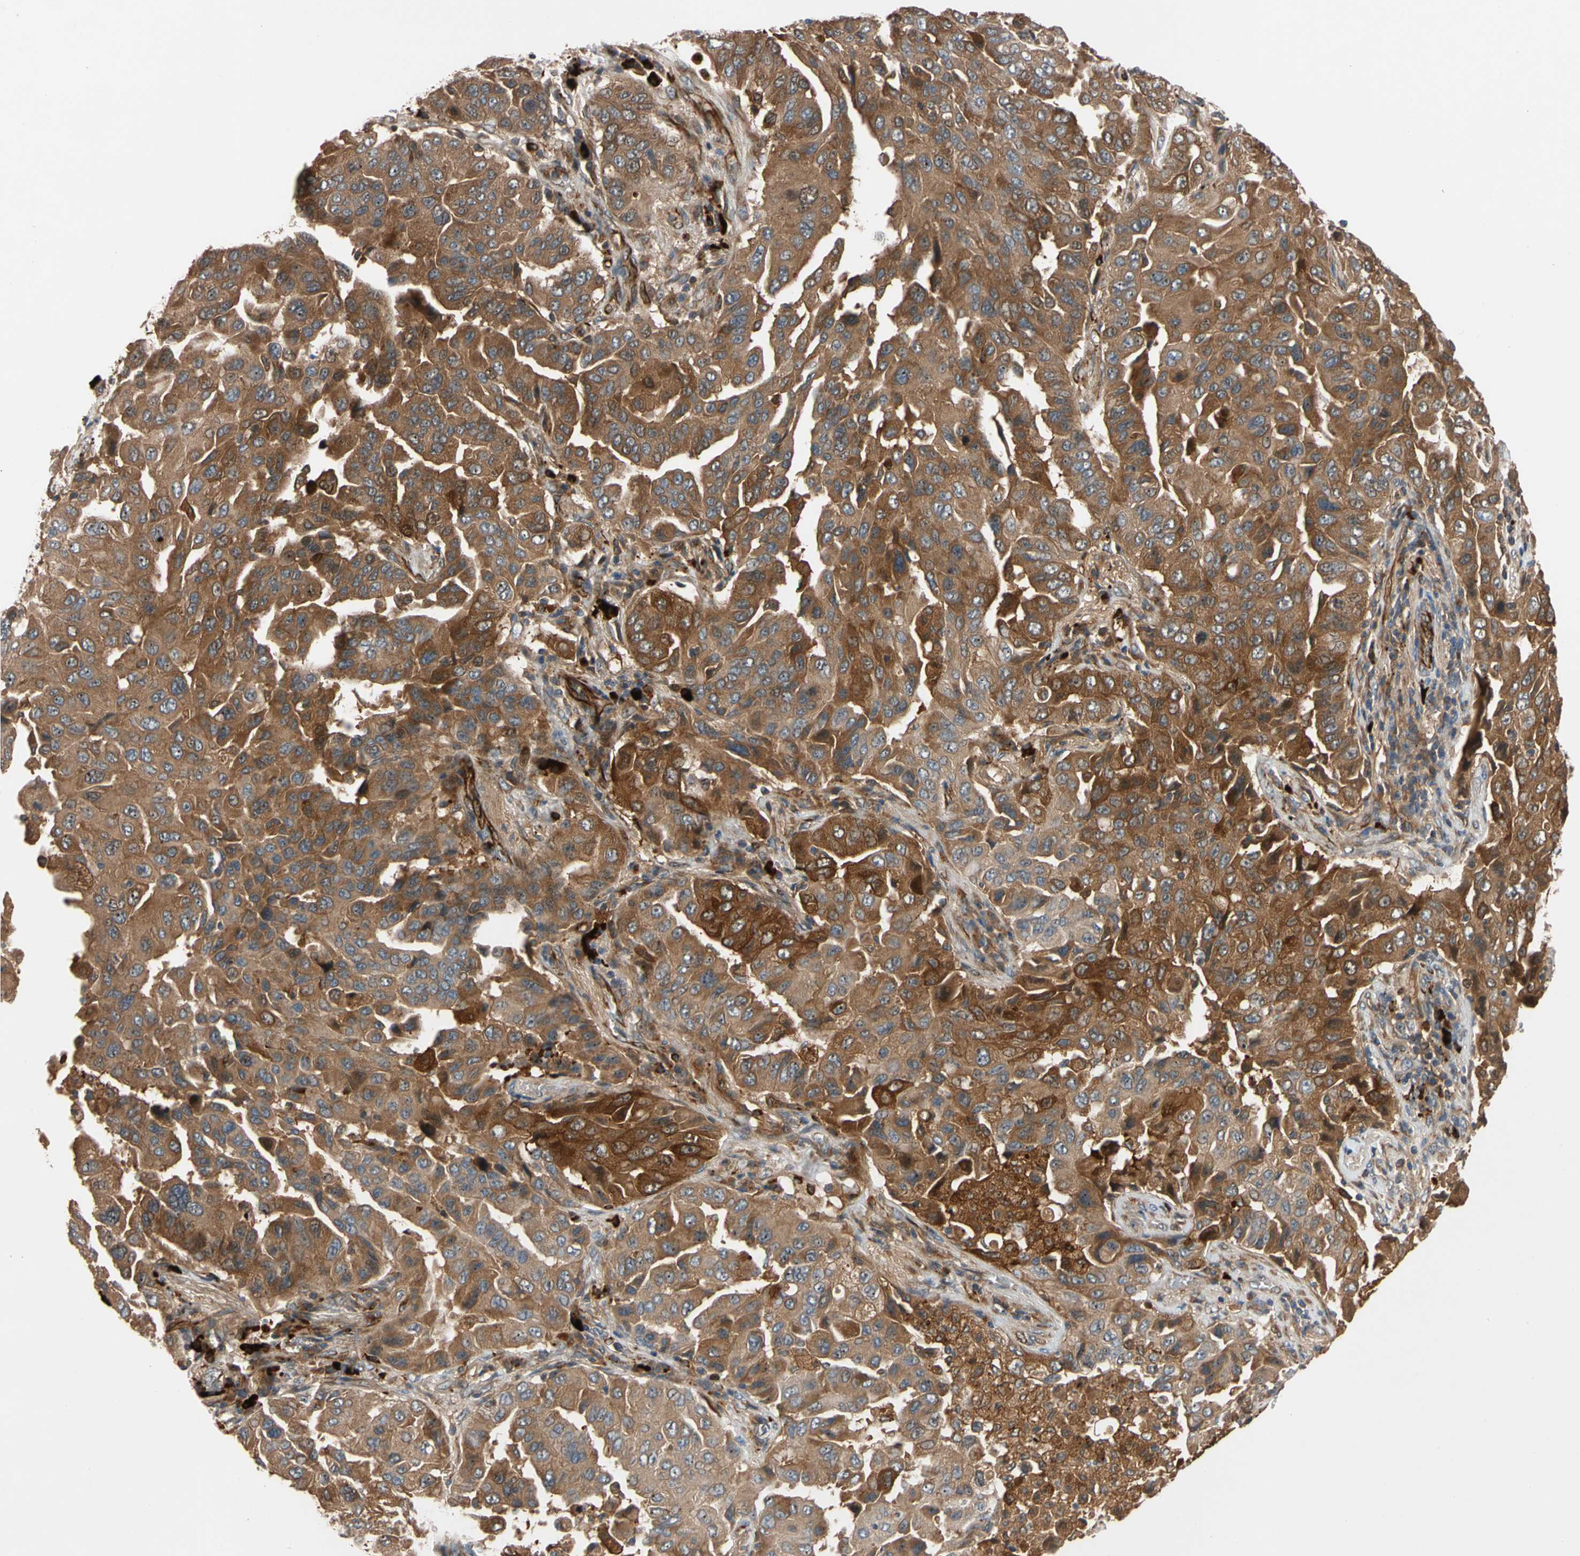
{"staining": {"intensity": "strong", "quantity": ">75%", "location": "cytoplasmic/membranous"}, "tissue": "lung cancer", "cell_type": "Tumor cells", "image_type": "cancer", "snomed": [{"axis": "morphology", "description": "Adenocarcinoma, NOS"}, {"axis": "topography", "description": "Lung"}], "caption": "Protein staining exhibits strong cytoplasmic/membranous positivity in approximately >75% of tumor cells in lung cancer (adenocarcinoma). (Brightfield microscopy of DAB IHC at high magnification).", "gene": "FGD6", "patient": {"sex": "female", "age": 65}}